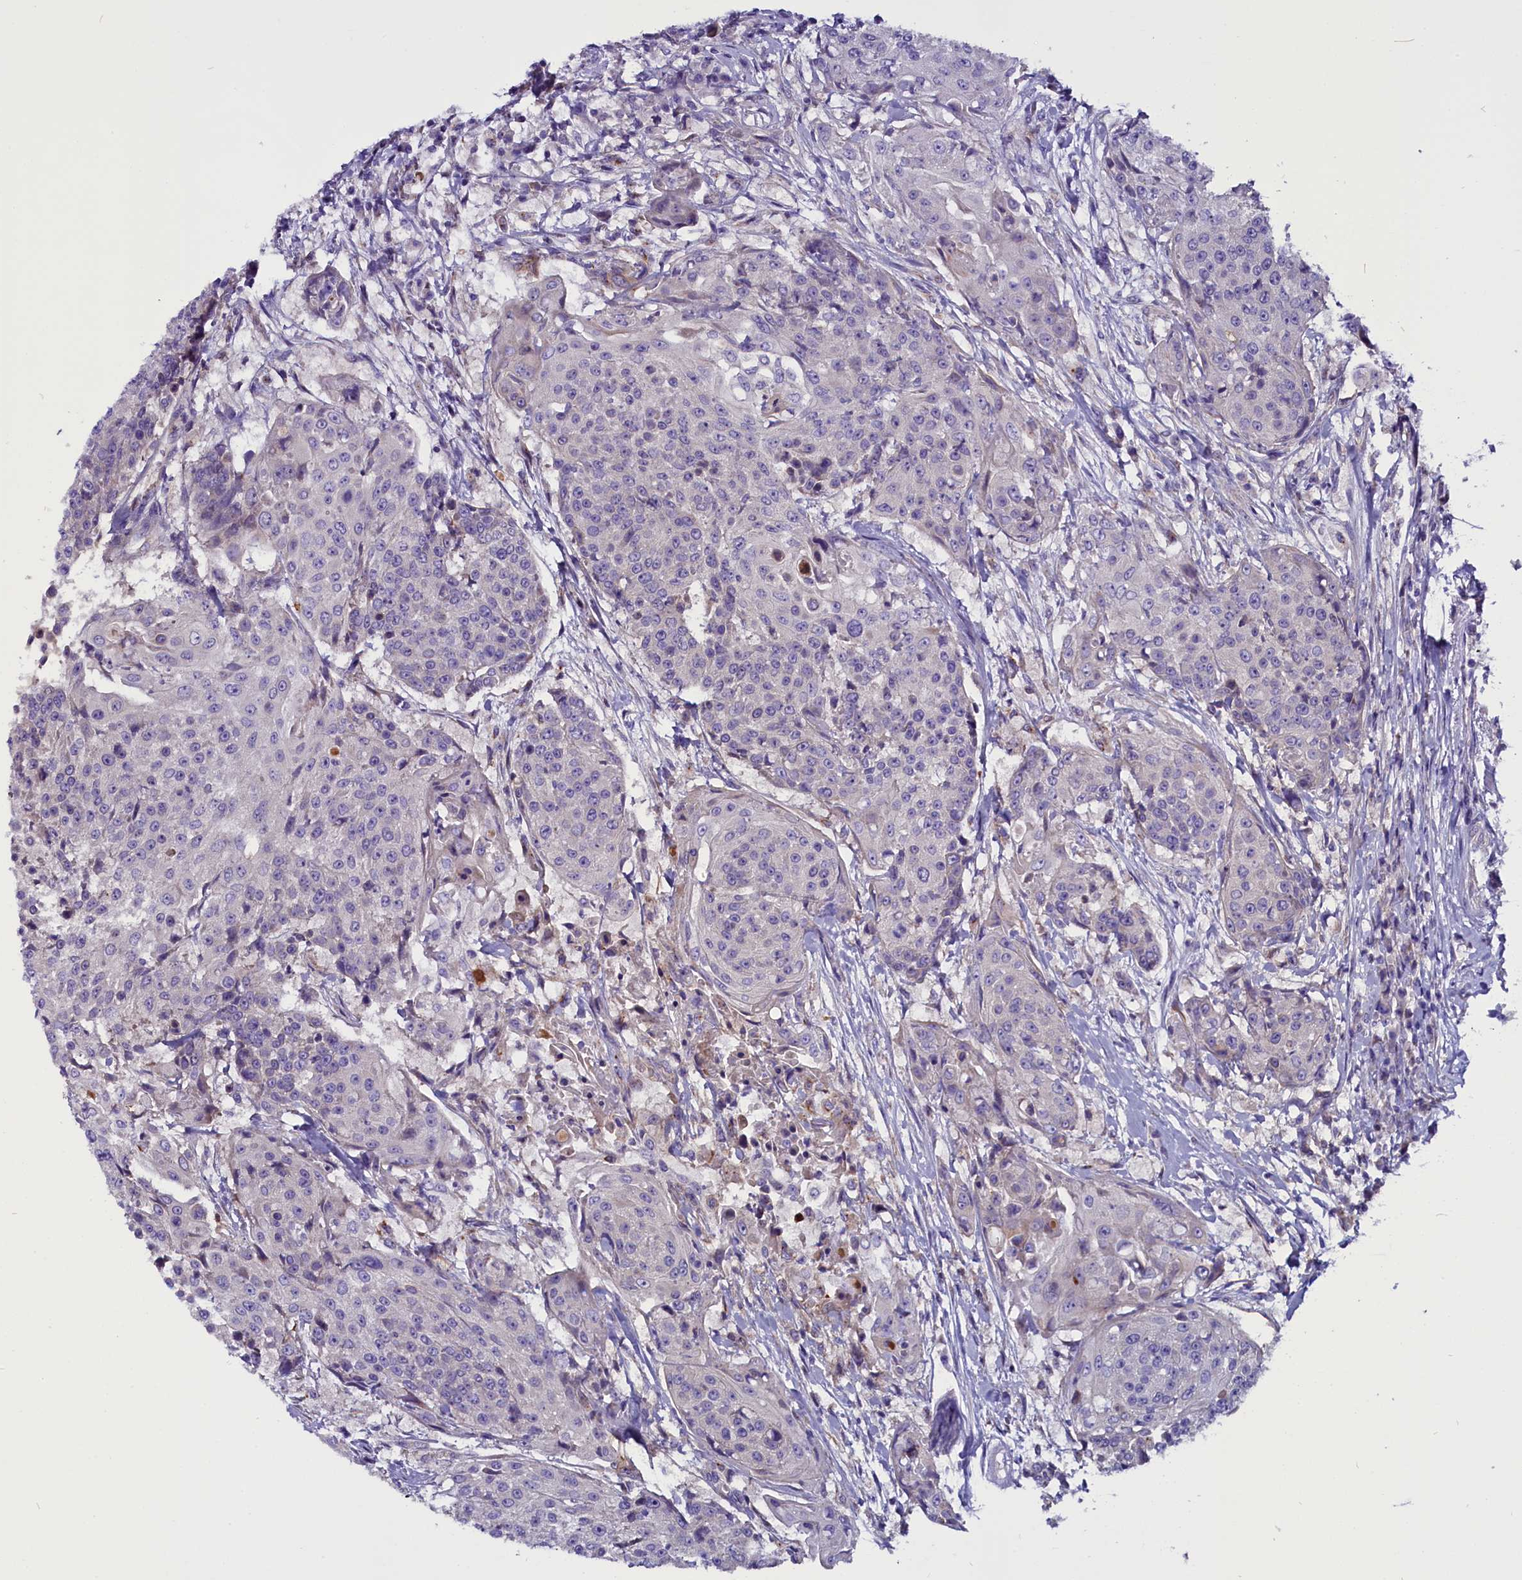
{"staining": {"intensity": "negative", "quantity": "none", "location": "none"}, "tissue": "urothelial cancer", "cell_type": "Tumor cells", "image_type": "cancer", "snomed": [{"axis": "morphology", "description": "Urothelial carcinoma, High grade"}, {"axis": "topography", "description": "Urinary bladder"}], "caption": "An immunohistochemistry histopathology image of urothelial cancer is shown. There is no staining in tumor cells of urothelial cancer.", "gene": "CEP170", "patient": {"sex": "female", "age": 63}}